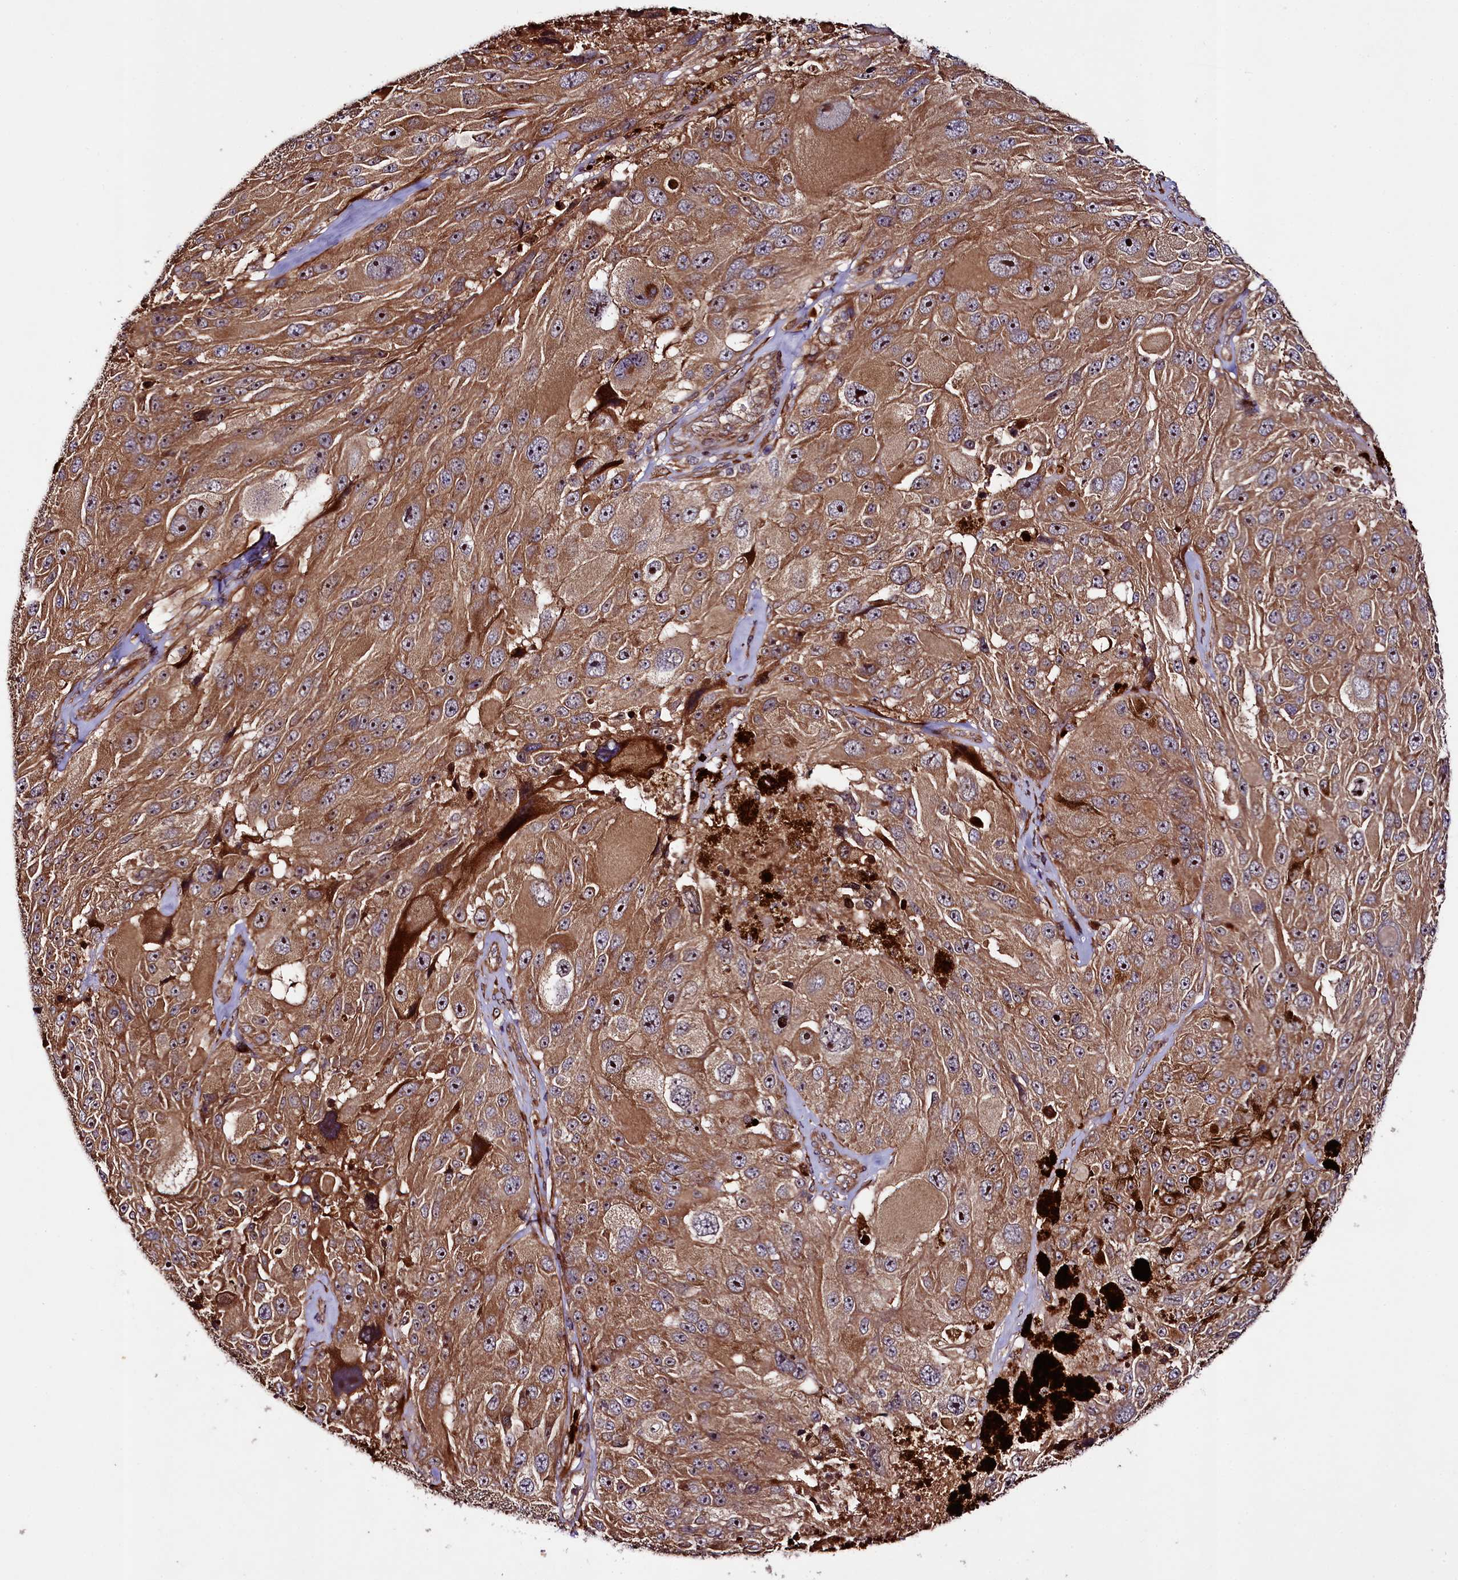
{"staining": {"intensity": "moderate", "quantity": ">75%", "location": "cytoplasmic/membranous"}, "tissue": "melanoma", "cell_type": "Tumor cells", "image_type": "cancer", "snomed": [{"axis": "morphology", "description": "Malignant melanoma, Metastatic site"}, {"axis": "topography", "description": "Lymph node"}], "caption": "Melanoma stained with a protein marker exhibits moderate staining in tumor cells.", "gene": "CCDC102A", "patient": {"sex": "male", "age": 62}}